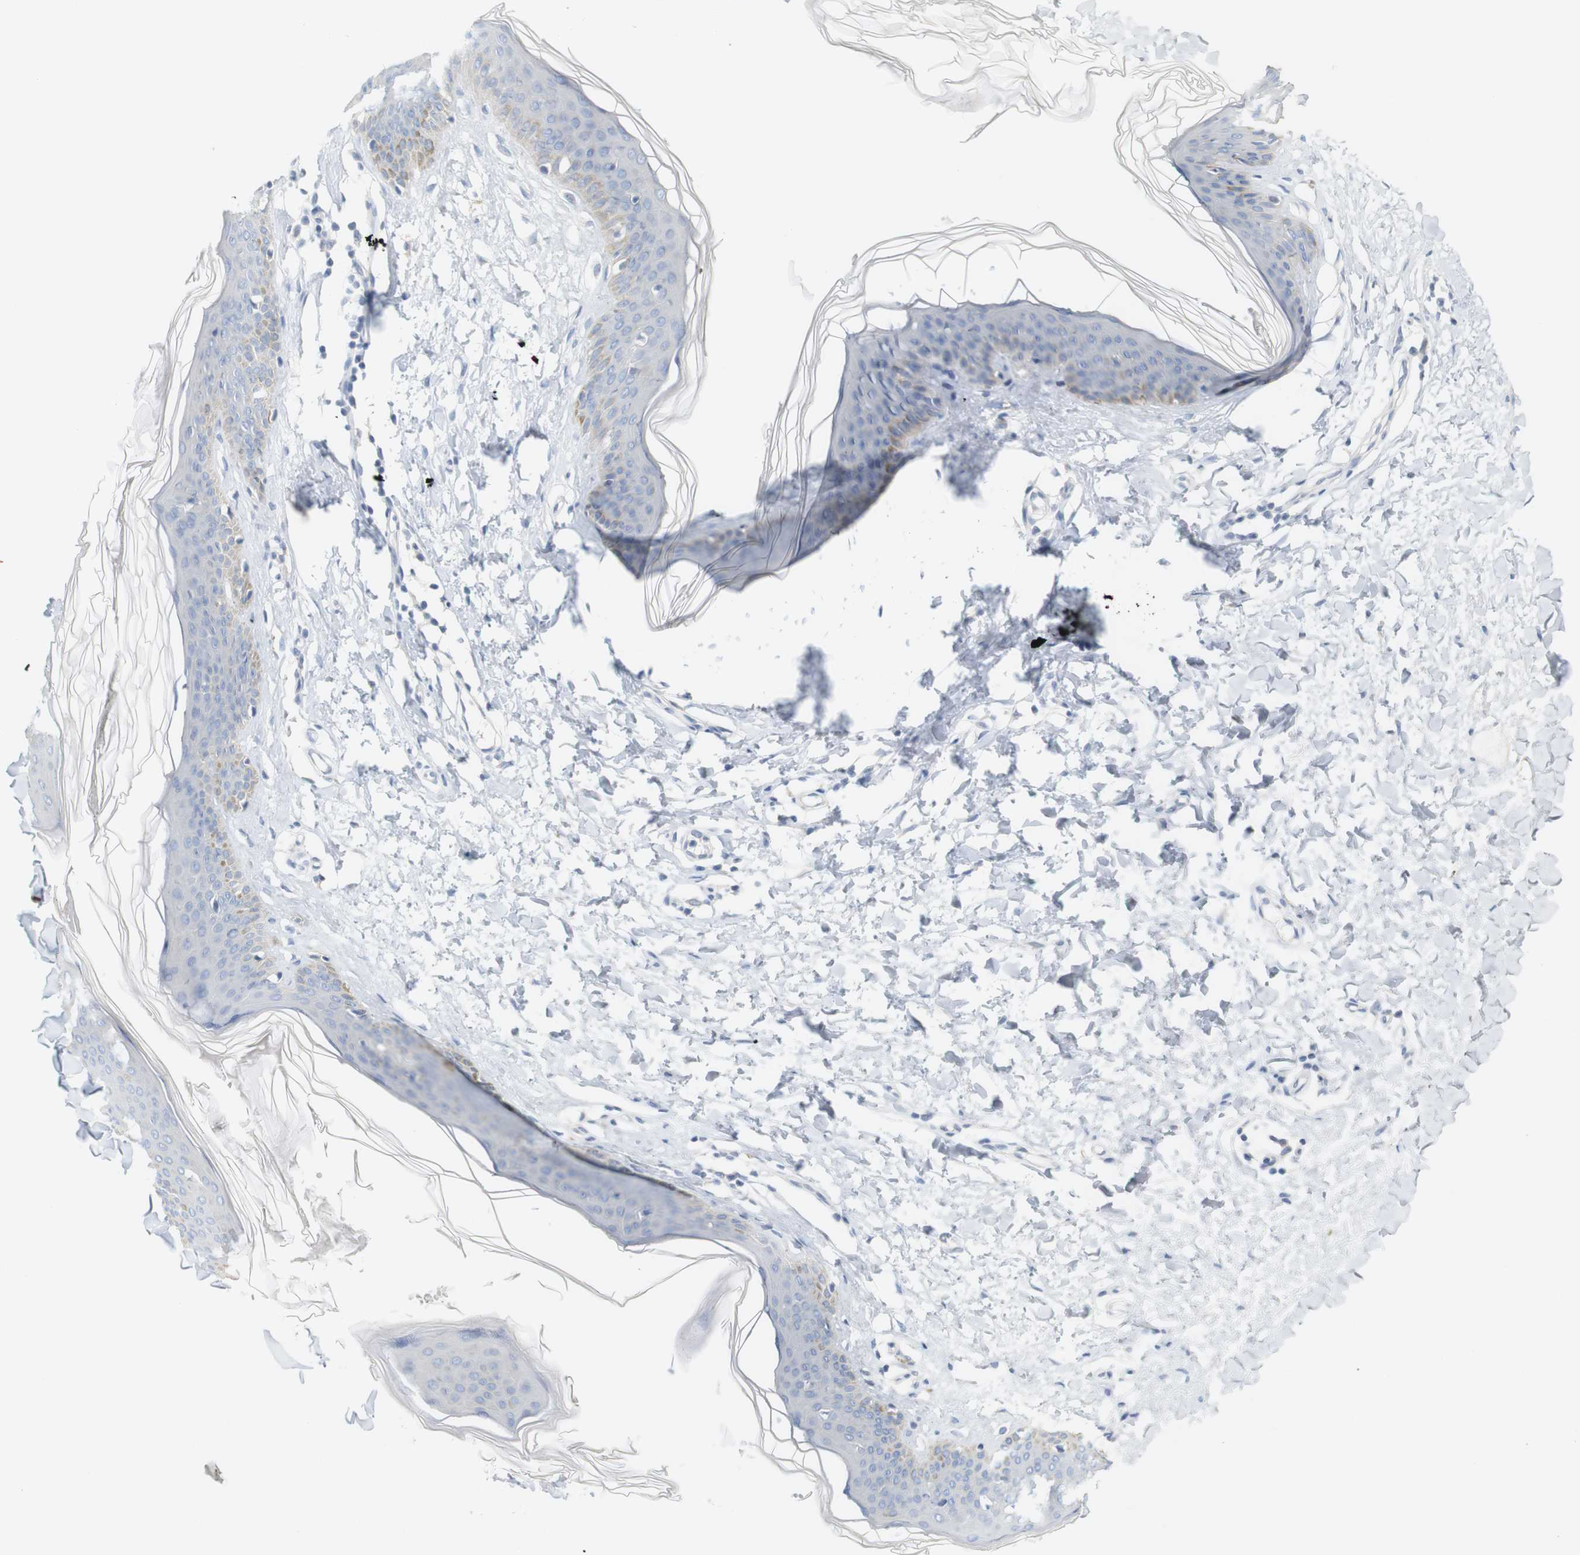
{"staining": {"intensity": "negative", "quantity": "none", "location": "none"}, "tissue": "skin", "cell_type": "Fibroblasts", "image_type": "normal", "snomed": [{"axis": "morphology", "description": "Normal tissue, NOS"}, {"axis": "topography", "description": "Skin"}], "caption": "Immunohistochemical staining of benign human skin reveals no significant staining in fibroblasts.", "gene": "RGS9", "patient": {"sex": "female", "age": 17}}